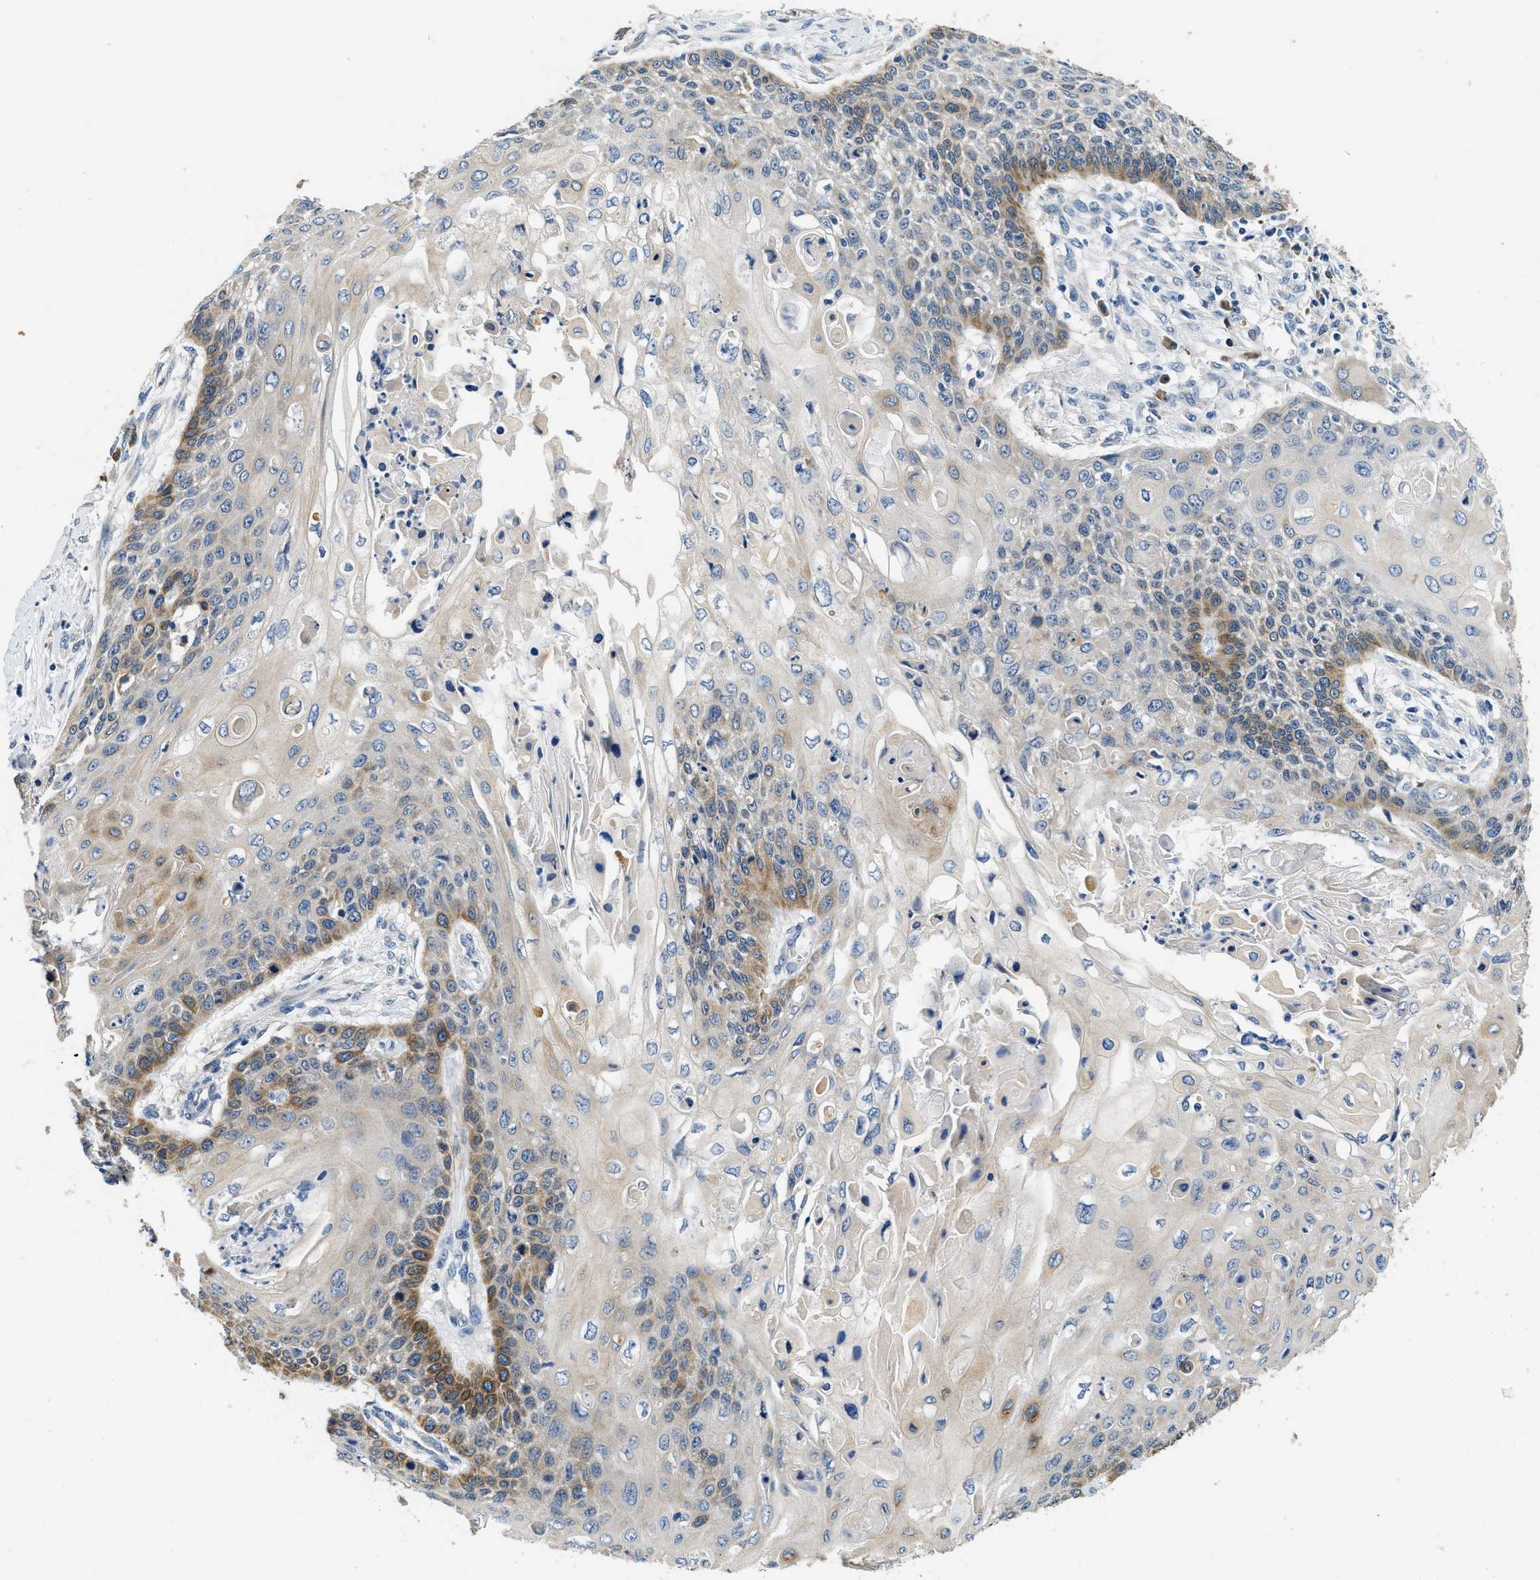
{"staining": {"intensity": "moderate", "quantity": "<25%", "location": "cytoplasmic/membranous"}, "tissue": "cervical cancer", "cell_type": "Tumor cells", "image_type": "cancer", "snomed": [{"axis": "morphology", "description": "Squamous cell carcinoma, NOS"}, {"axis": "topography", "description": "Cervix"}], "caption": "The micrograph shows immunohistochemical staining of cervical cancer. There is moderate cytoplasmic/membranous positivity is appreciated in about <25% of tumor cells. (Brightfield microscopy of DAB IHC at high magnification).", "gene": "ALDH3A2", "patient": {"sex": "female", "age": 39}}